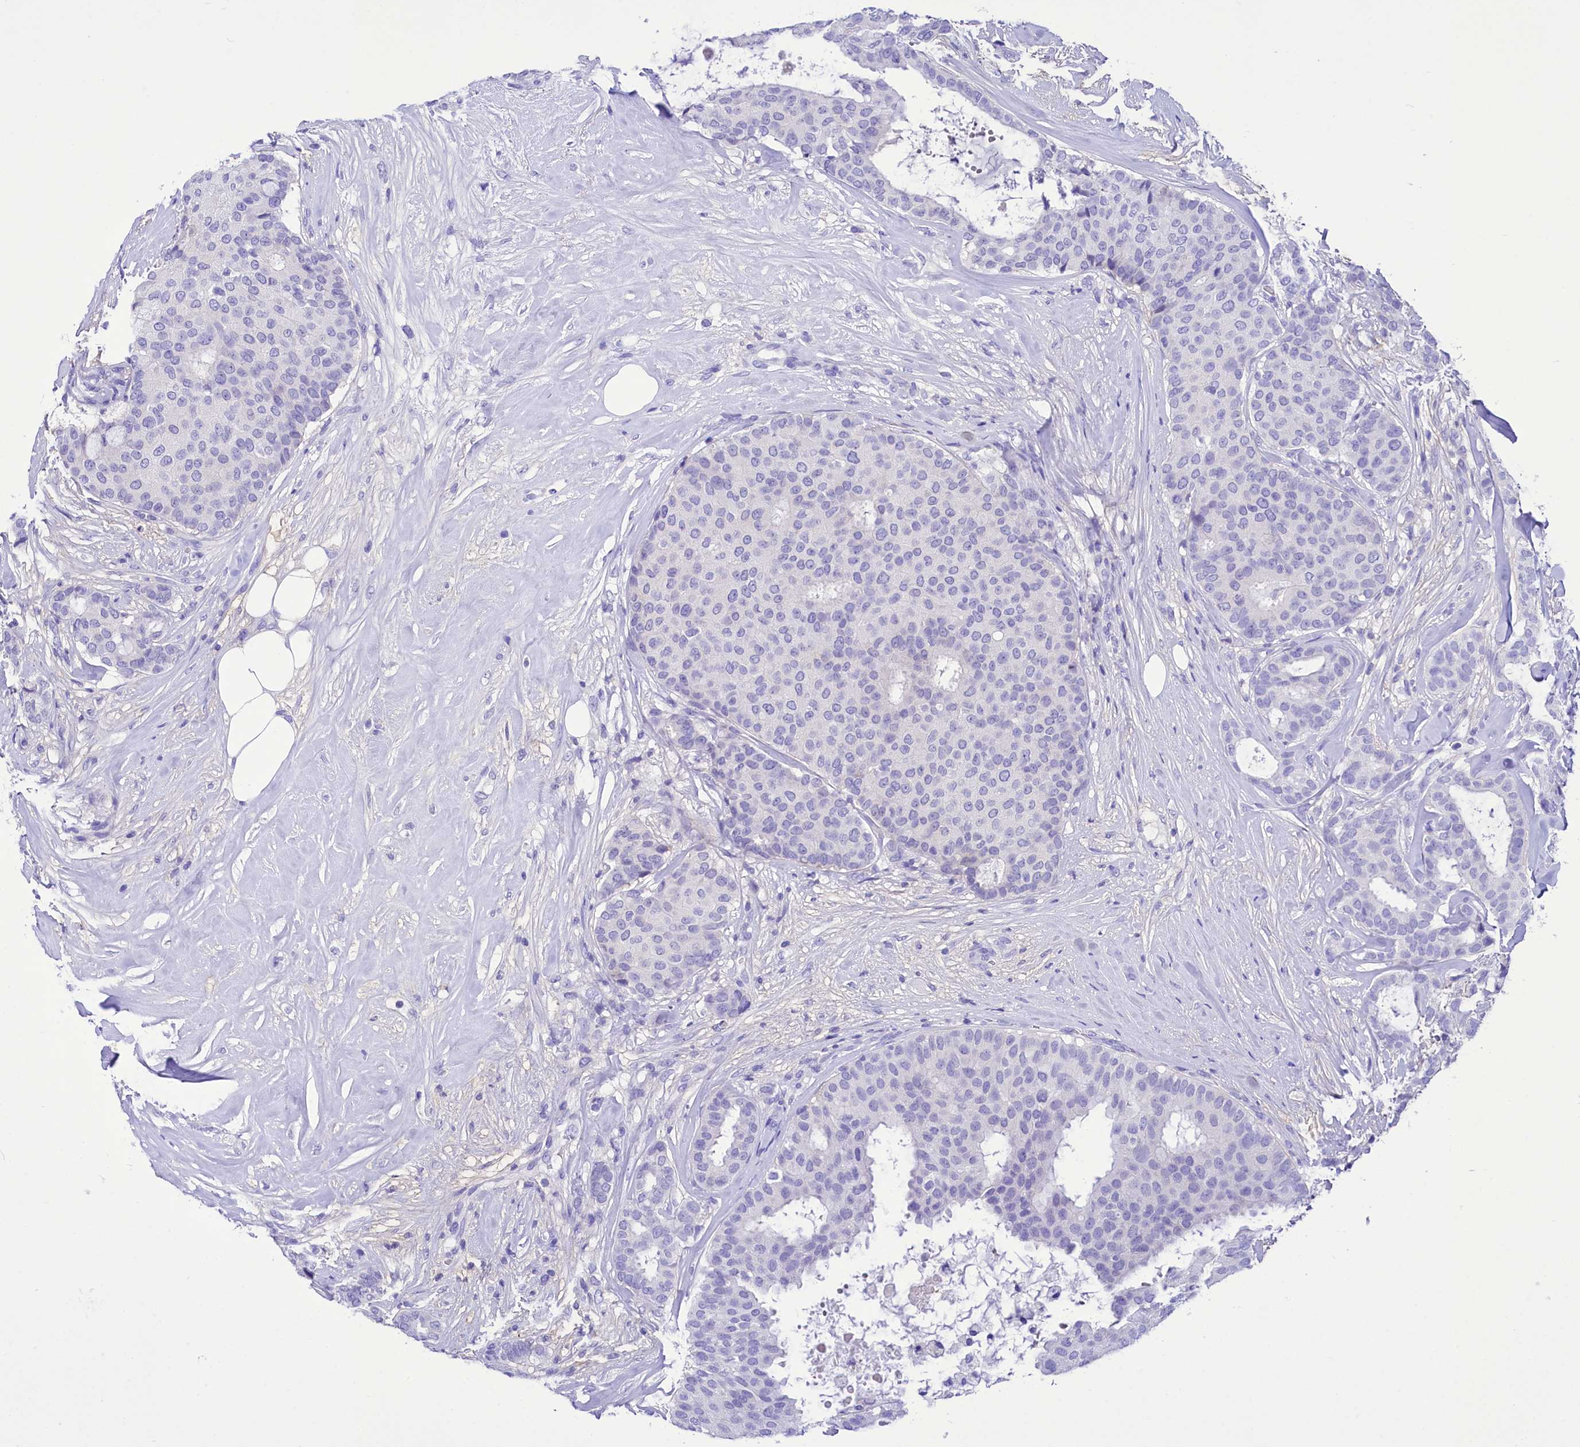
{"staining": {"intensity": "negative", "quantity": "none", "location": "none"}, "tissue": "breast cancer", "cell_type": "Tumor cells", "image_type": "cancer", "snomed": [{"axis": "morphology", "description": "Duct carcinoma"}, {"axis": "topography", "description": "Breast"}], "caption": "An image of invasive ductal carcinoma (breast) stained for a protein demonstrates no brown staining in tumor cells.", "gene": "TTC36", "patient": {"sex": "female", "age": 75}}